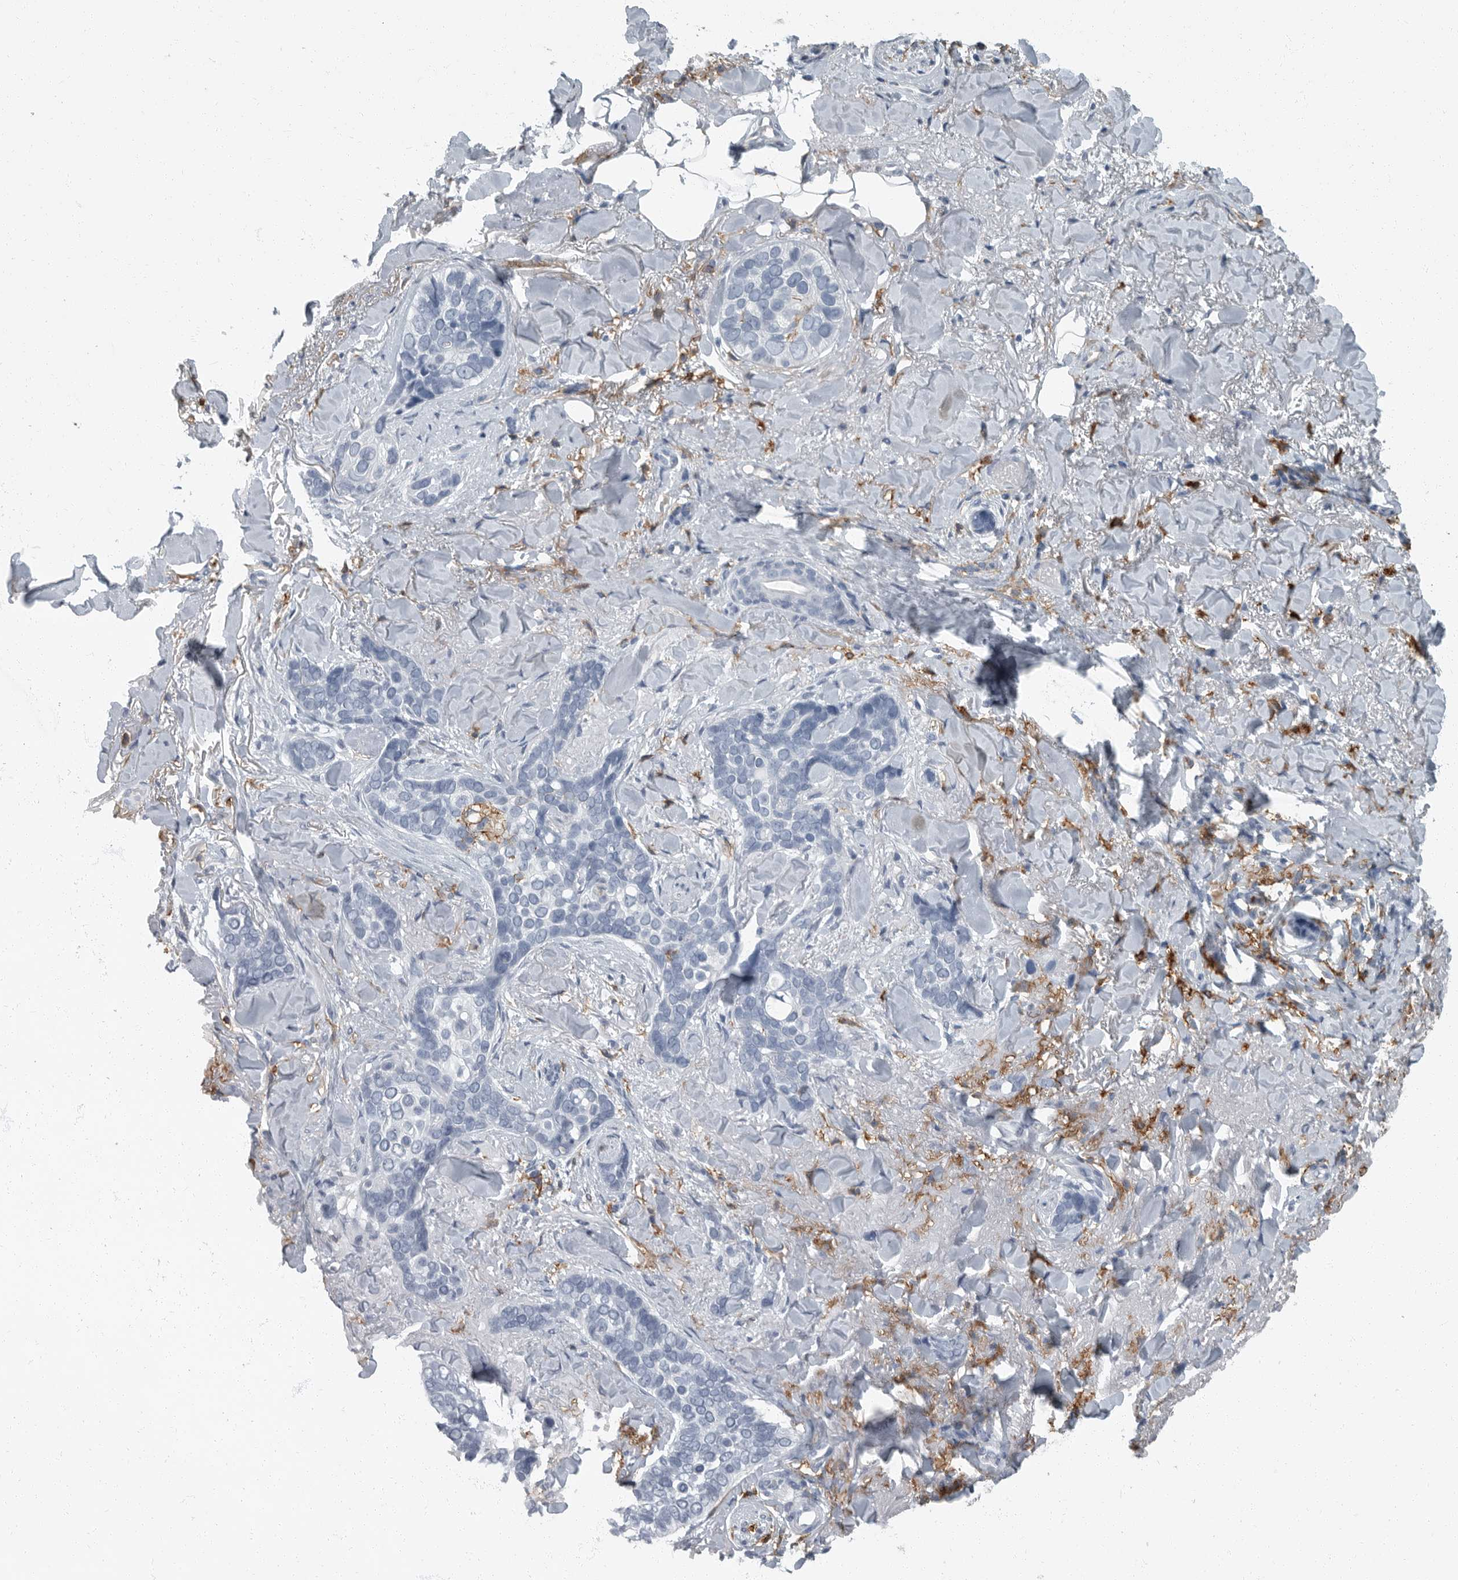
{"staining": {"intensity": "negative", "quantity": "none", "location": "none"}, "tissue": "skin cancer", "cell_type": "Tumor cells", "image_type": "cancer", "snomed": [{"axis": "morphology", "description": "Basal cell carcinoma"}, {"axis": "topography", "description": "Skin"}], "caption": "Immunohistochemistry of basal cell carcinoma (skin) reveals no expression in tumor cells.", "gene": "FCER1G", "patient": {"sex": "female", "age": 82}}